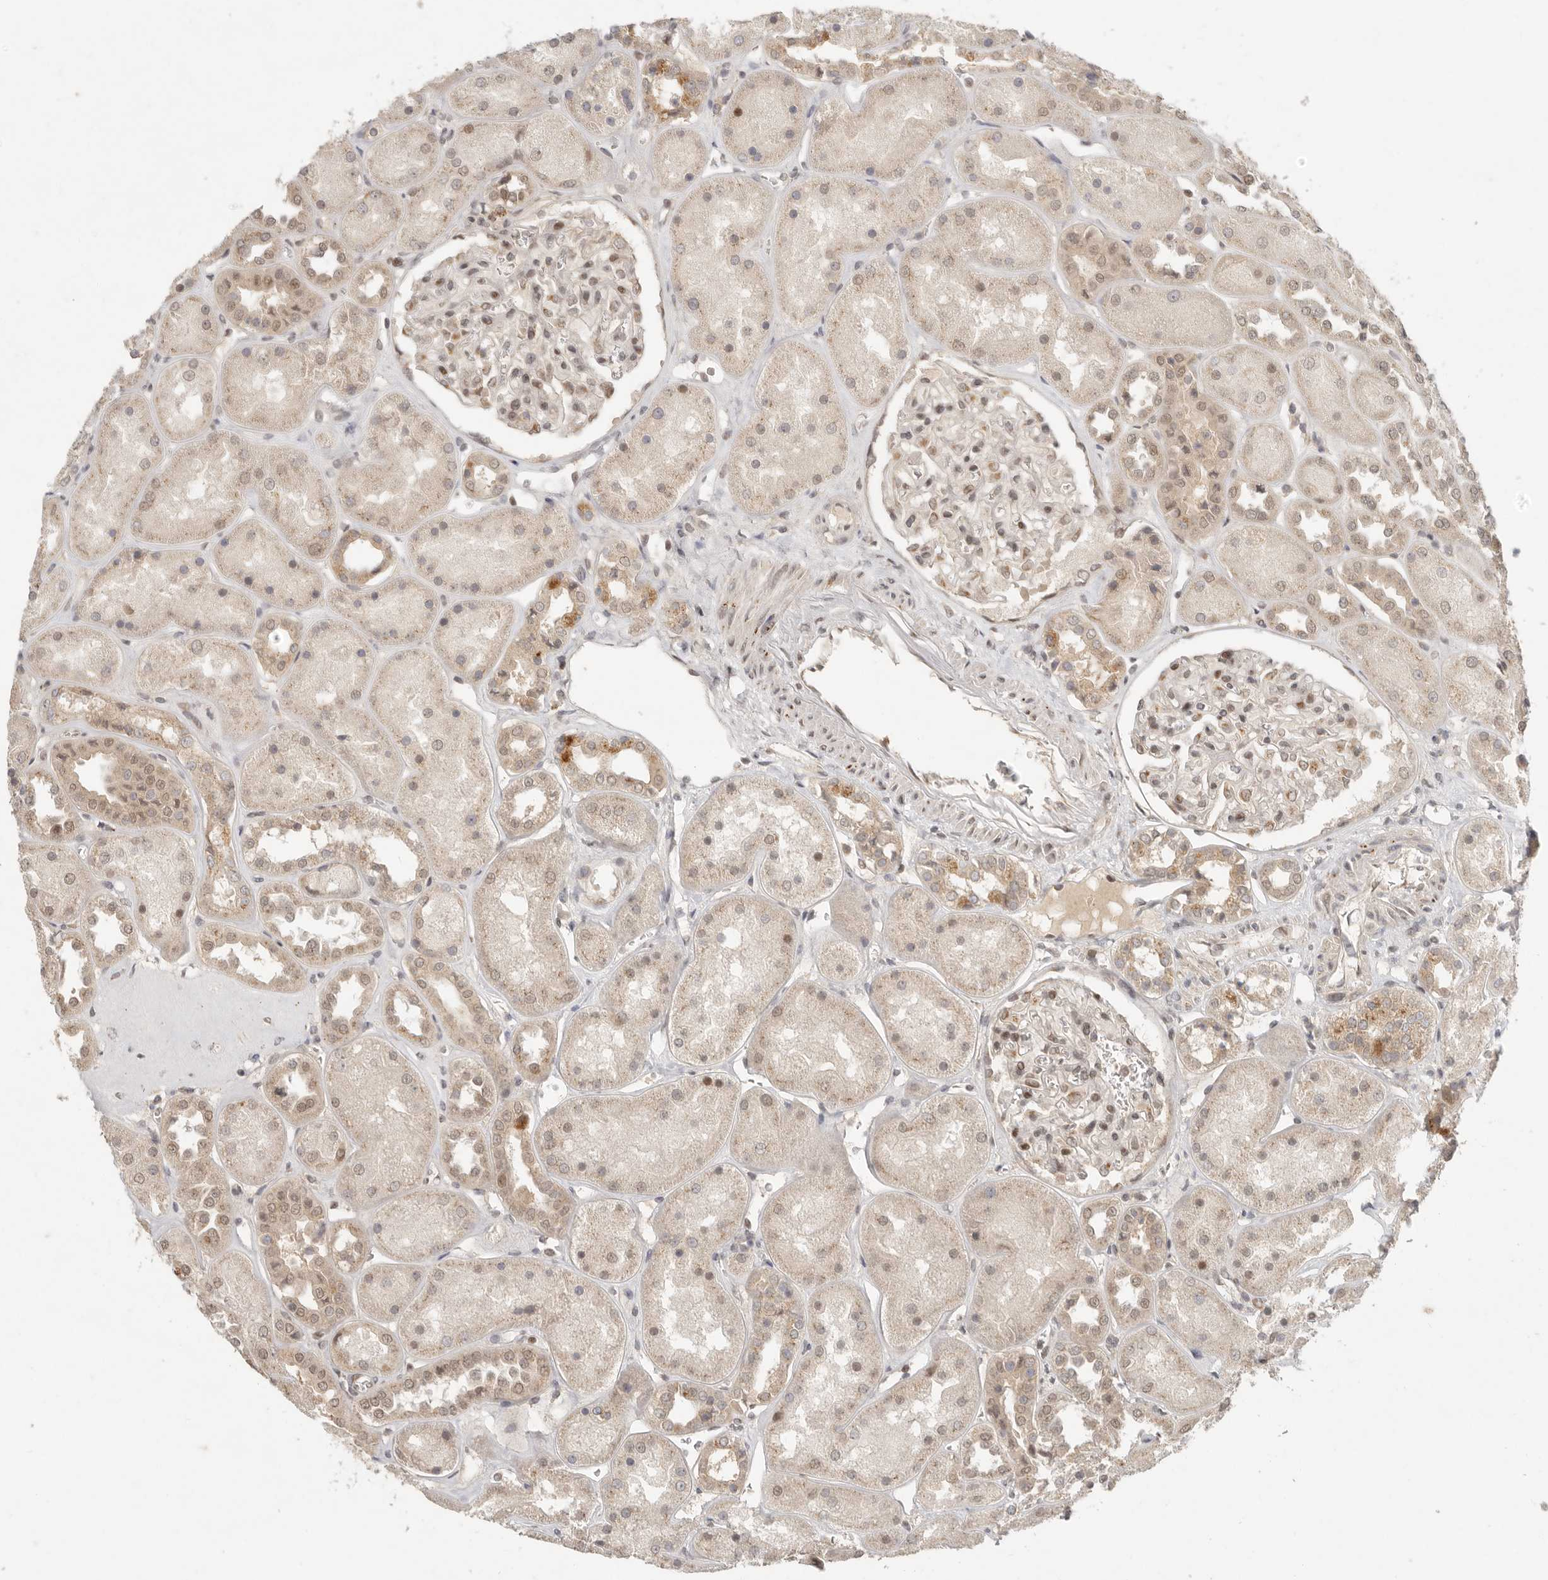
{"staining": {"intensity": "moderate", "quantity": ">75%", "location": "nuclear"}, "tissue": "kidney", "cell_type": "Cells in glomeruli", "image_type": "normal", "snomed": [{"axis": "morphology", "description": "Normal tissue, NOS"}, {"axis": "topography", "description": "Kidney"}], "caption": "Brown immunohistochemical staining in normal kidney exhibits moderate nuclear positivity in approximately >75% of cells in glomeruli. (DAB (3,3'-diaminobenzidine) = brown stain, brightfield microscopy at high magnification).", "gene": "LRRC75A", "patient": {"sex": "male", "age": 70}}